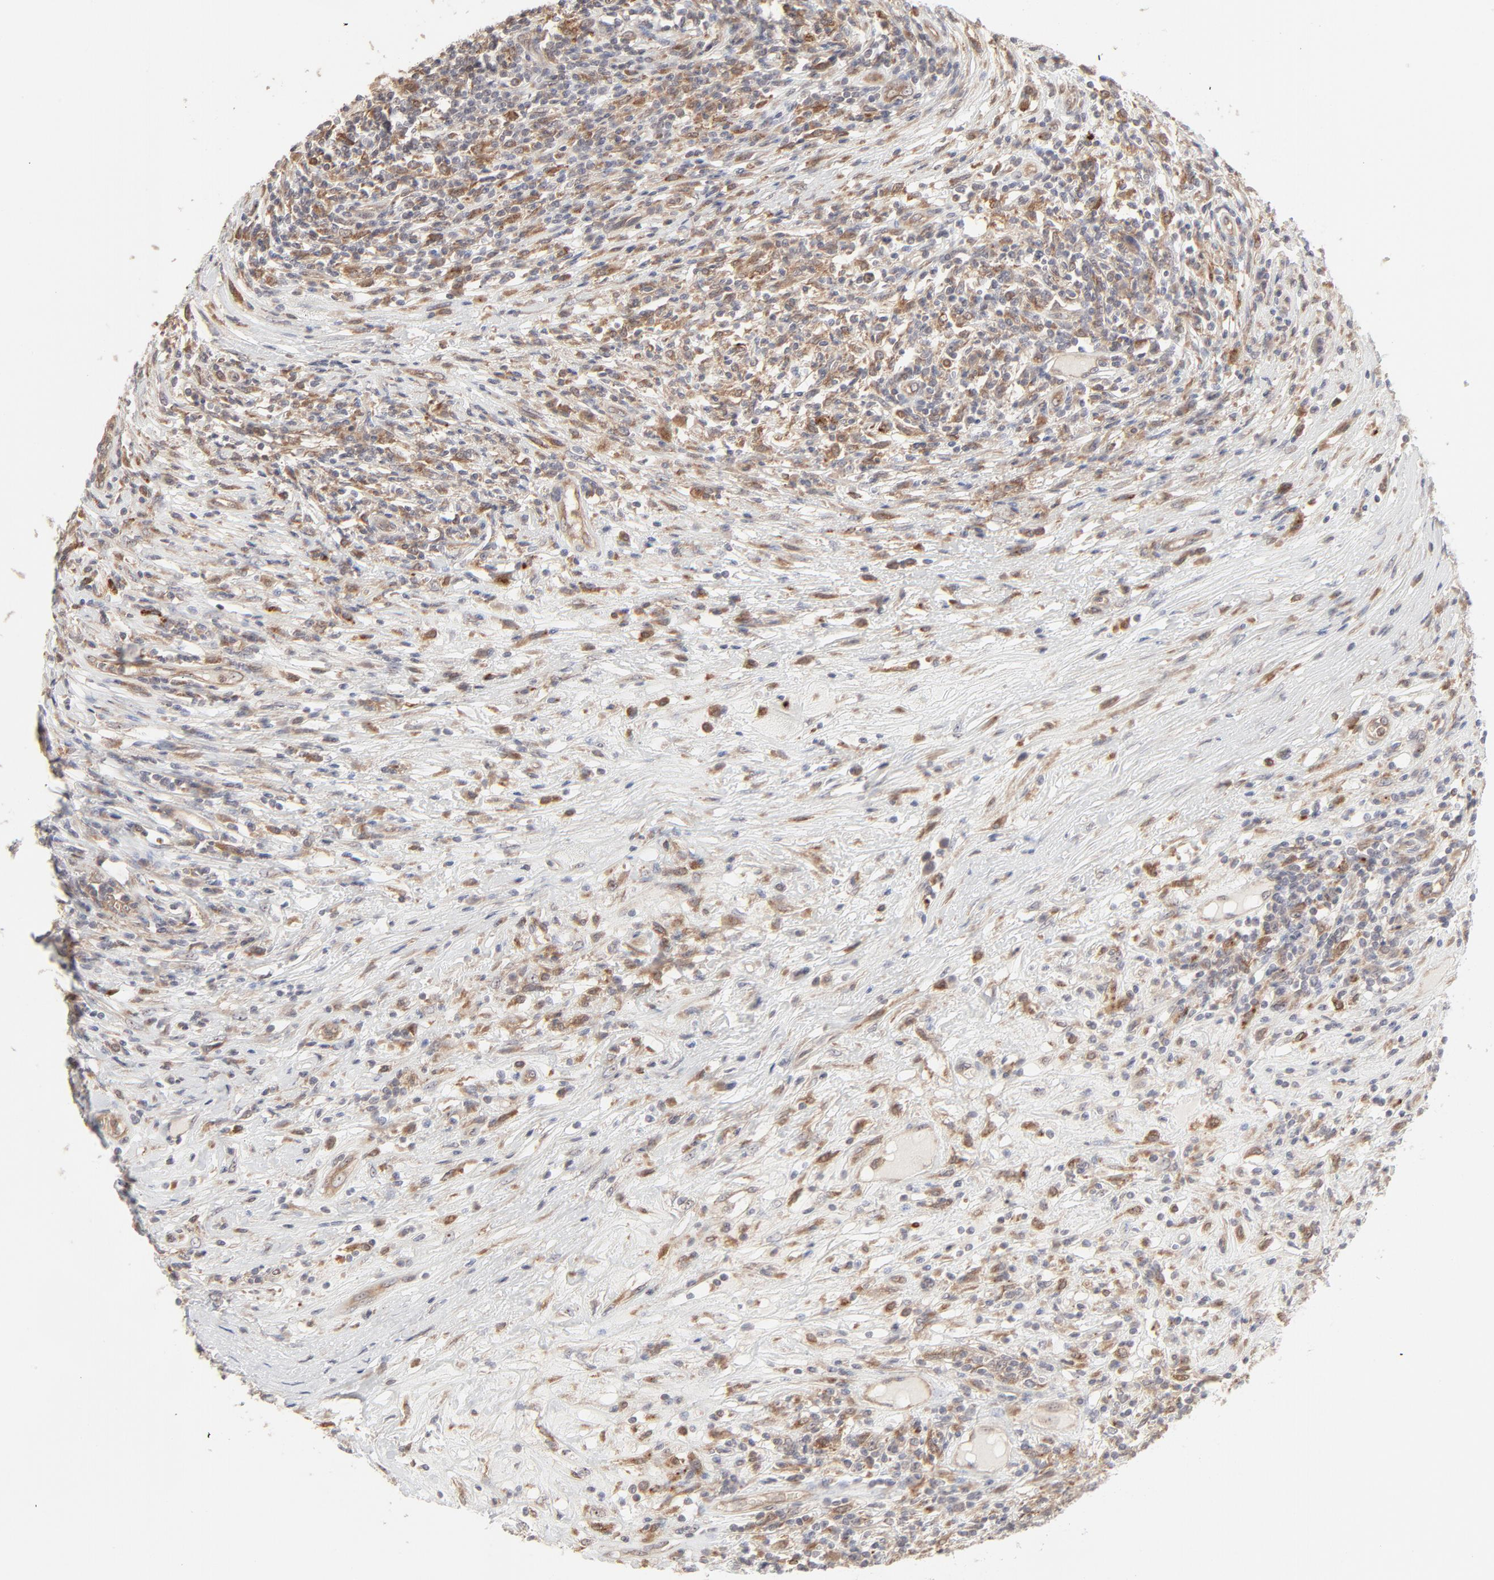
{"staining": {"intensity": "moderate", "quantity": ">75%", "location": "cytoplasmic/membranous"}, "tissue": "lymphoma", "cell_type": "Tumor cells", "image_type": "cancer", "snomed": [{"axis": "morphology", "description": "Malignant lymphoma, non-Hodgkin's type, High grade"}, {"axis": "topography", "description": "Lymph node"}], "caption": "Immunohistochemistry staining of lymphoma, which demonstrates medium levels of moderate cytoplasmic/membranous staining in approximately >75% of tumor cells indicating moderate cytoplasmic/membranous protein staining. The staining was performed using DAB (brown) for protein detection and nuclei were counterstained in hematoxylin (blue).", "gene": "RAB5C", "patient": {"sex": "female", "age": 84}}